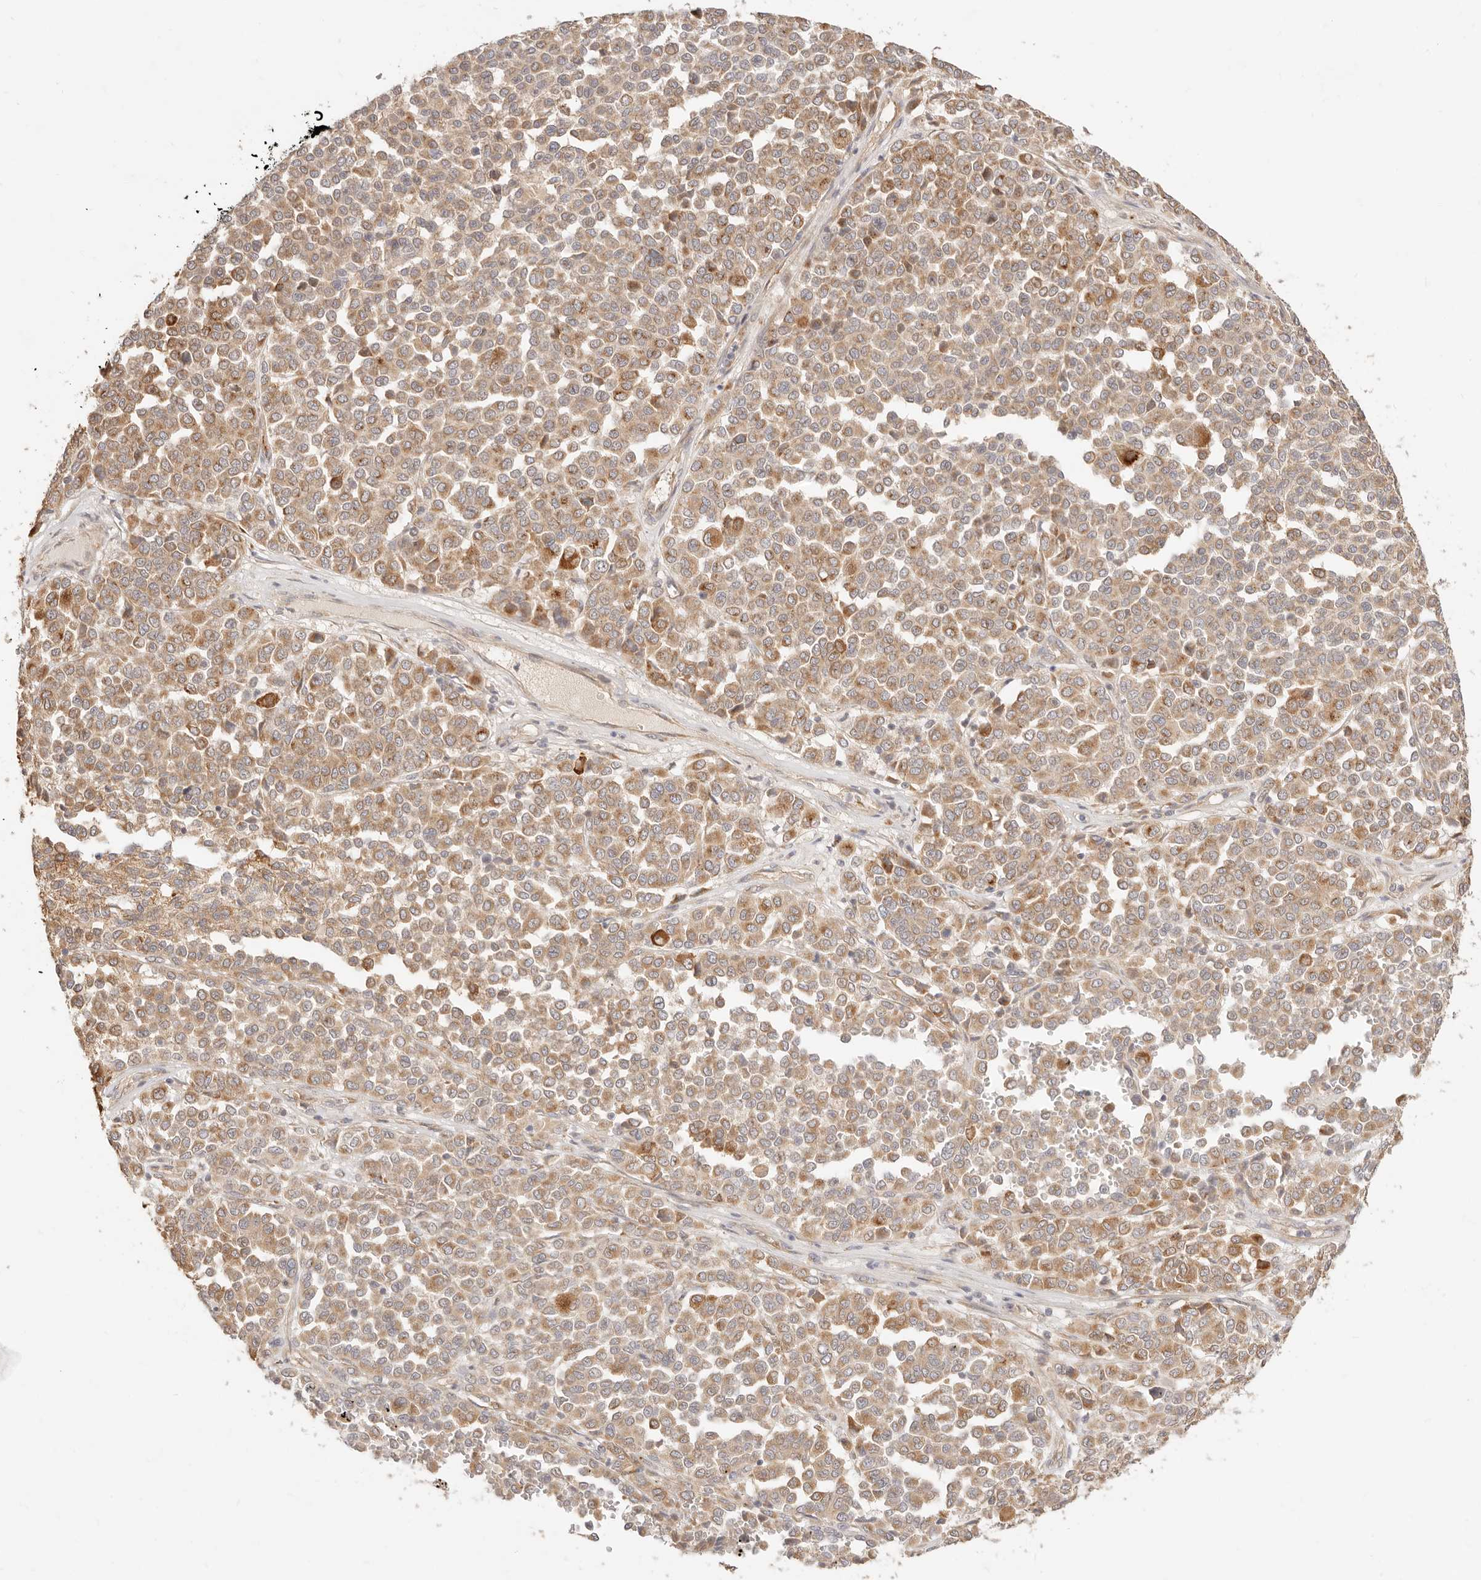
{"staining": {"intensity": "moderate", "quantity": ">75%", "location": "cytoplasmic/membranous"}, "tissue": "melanoma", "cell_type": "Tumor cells", "image_type": "cancer", "snomed": [{"axis": "morphology", "description": "Malignant melanoma, Metastatic site"}, {"axis": "topography", "description": "Pancreas"}], "caption": "Malignant melanoma (metastatic site) was stained to show a protein in brown. There is medium levels of moderate cytoplasmic/membranous positivity in approximately >75% of tumor cells.", "gene": "UBXN10", "patient": {"sex": "female", "age": 30}}